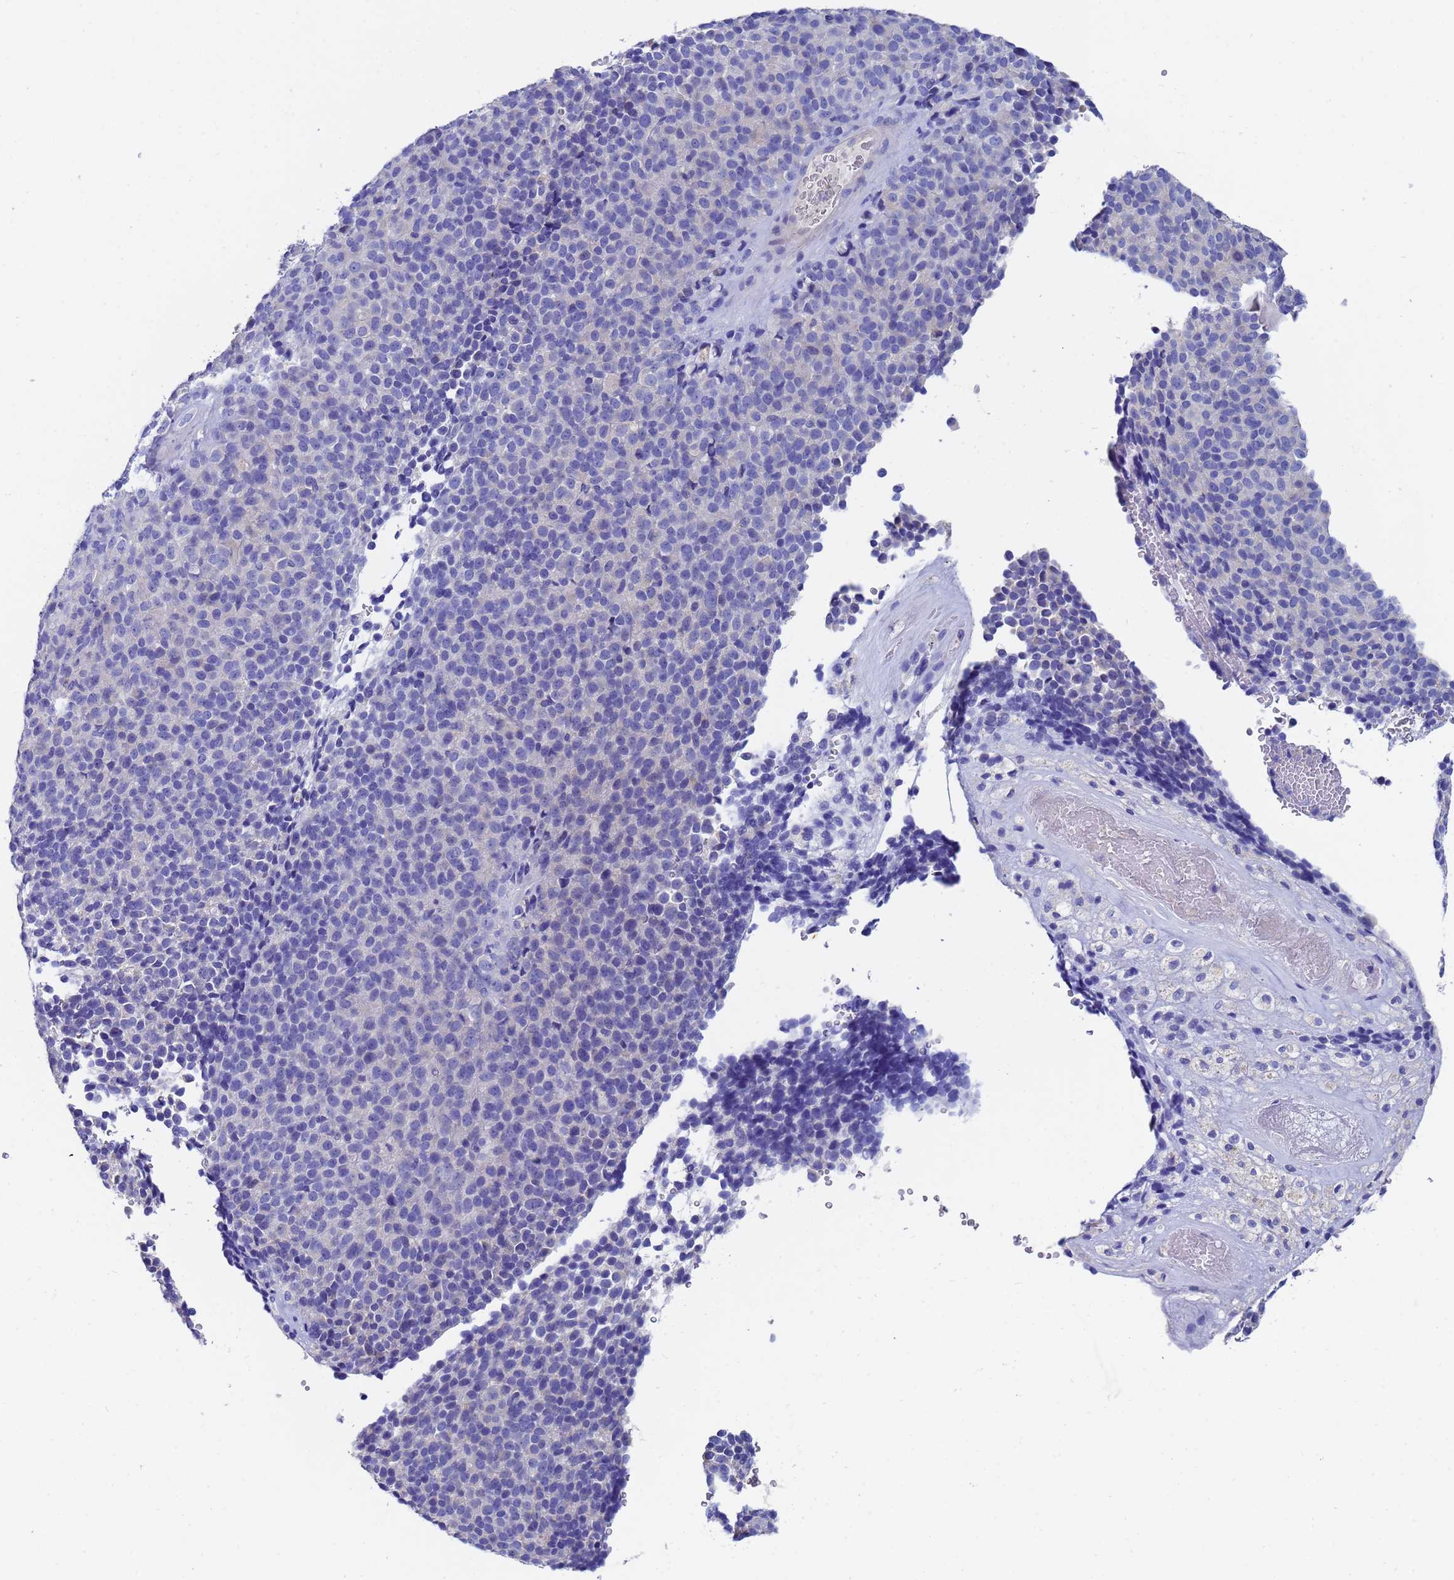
{"staining": {"intensity": "negative", "quantity": "none", "location": "none"}, "tissue": "melanoma", "cell_type": "Tumor cells", "image_type": "cancer", "snomed": [{"axis": "morphology", "description": "Malignant melanoma, Metastatic site"}, {"axis": "topography", "description": "Brain"}], "caption": "The histopathology image demonstrates no significant expression in tumor cells of melanoma. Nuclei are stained in blue.", "gene": "UBE2O", "patient": {"sex": "female", "age": 56}}